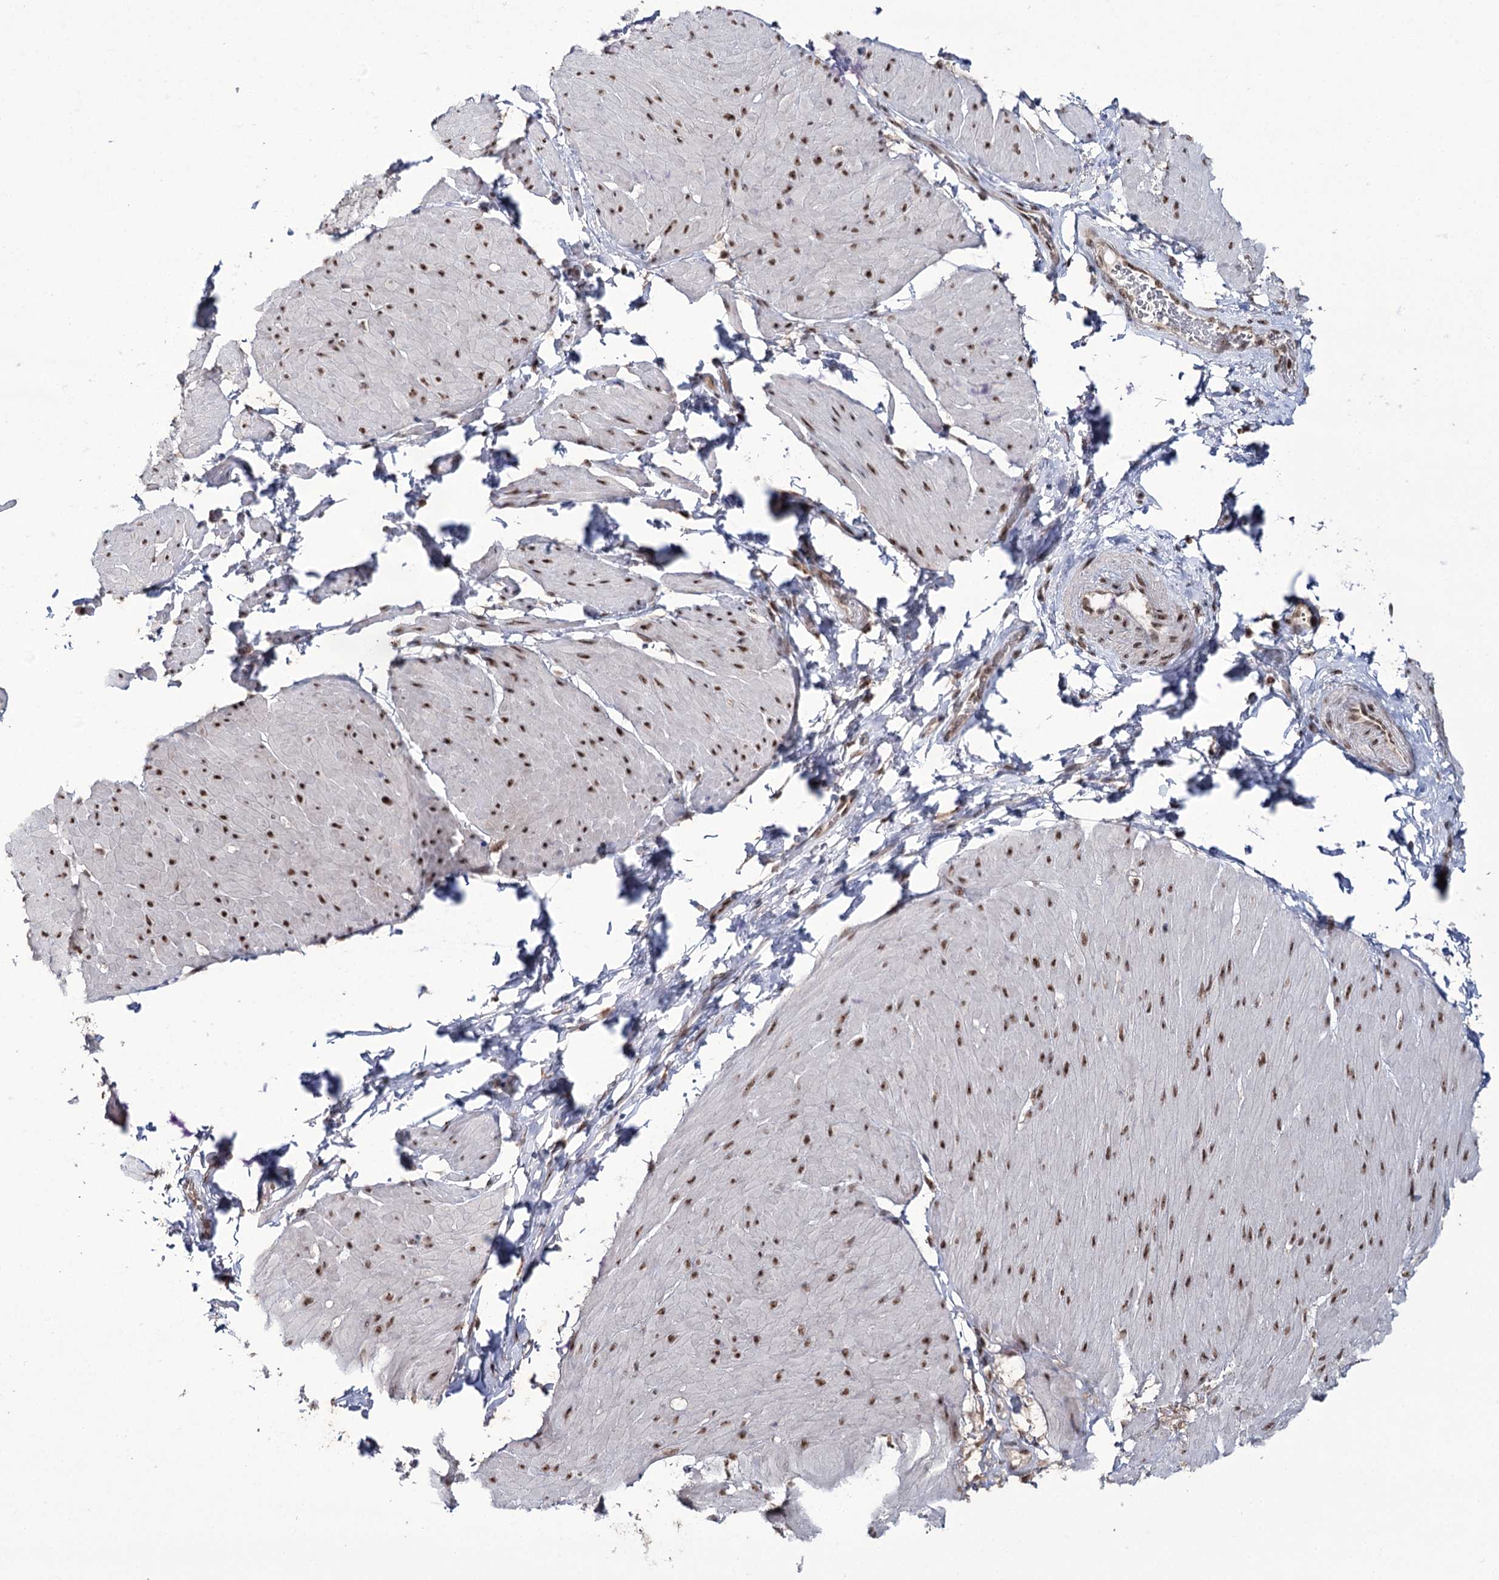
{"staining": {"intensity": "moderate", "quantity": ">75%", "location": "nuclear"}, "tissue": "smooth muscle", "cell_type": "Smooth muscle cells", "image_type": "normal", "snomed": [{"axis": "morphology", "description": "Urothelial carcinoma, High grade"}, {"axis": "topography", "description": "Urinary bladder"}], "caption": "The histopathology image exhibits immunohistochemical staining of unremarkable smooth muscle. There is moderate nuclear staining is seen in approximately >75% of smooth muscle cells.", "gene": "ERCC3", "patient": {"sex": "male", "age": 46}}